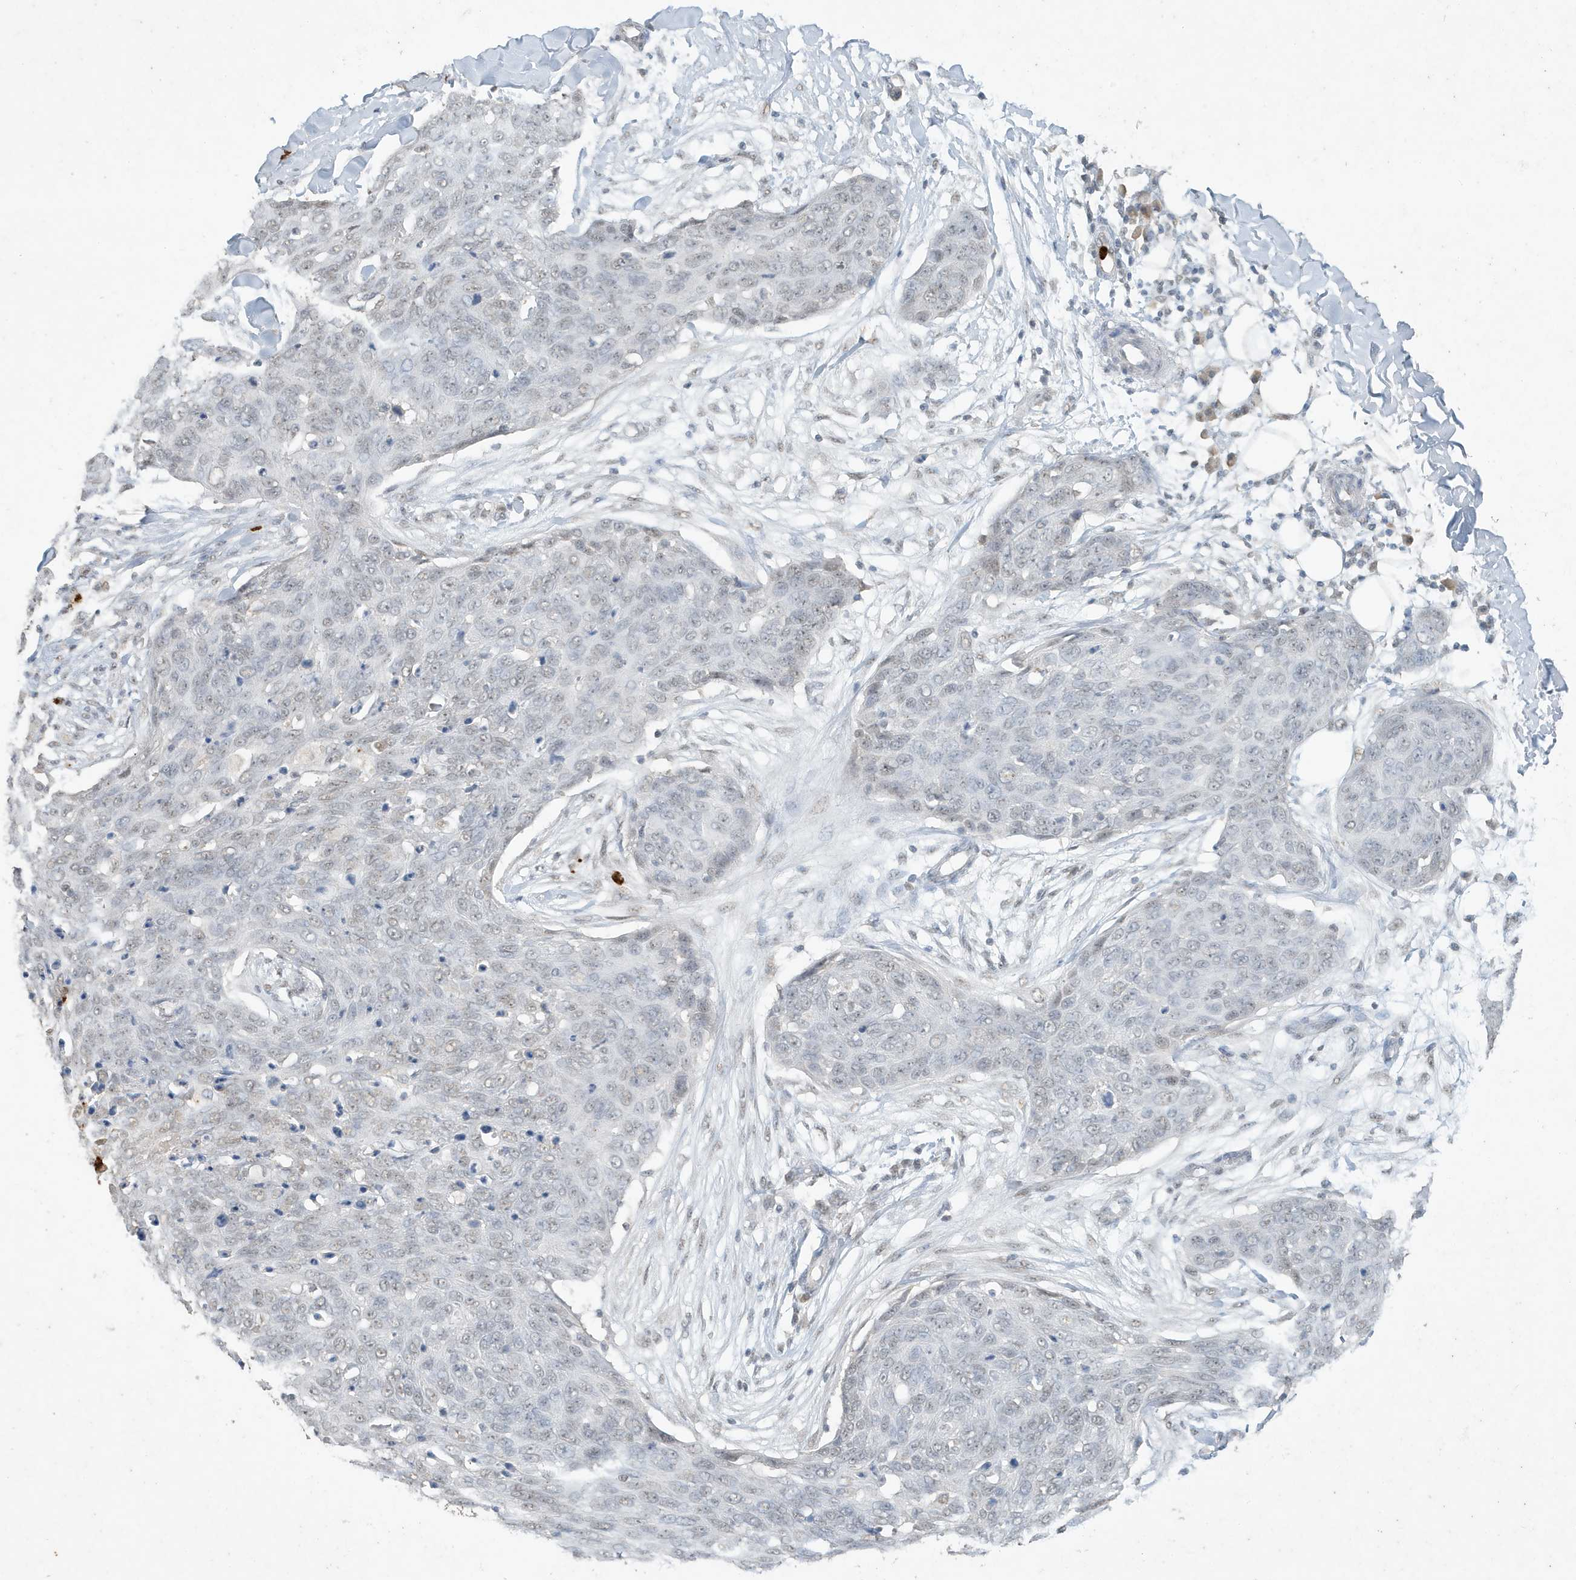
{"staining": {"intensity": "moderate", "quantity": "<25%", "location": "nuclear"}, "tissue": "skin cancer", "cell_type": "Tumor cells", "image_type": "cancer", "snomed": [{"axis": "morphology", "description": "Squamous cell carcinoma in situ, NOS"}, {"axis": "morphology", "description": "Squamous cell carcinoma, NOS"}, {"axis": "topography", "description": "Skin"}], "caption": "Moderate nuclear protein expression is seen in about <25% of tumor cells in skin cancer.", "gene": "DEFA1", "patient": {"sex": "male", "age": 93}}